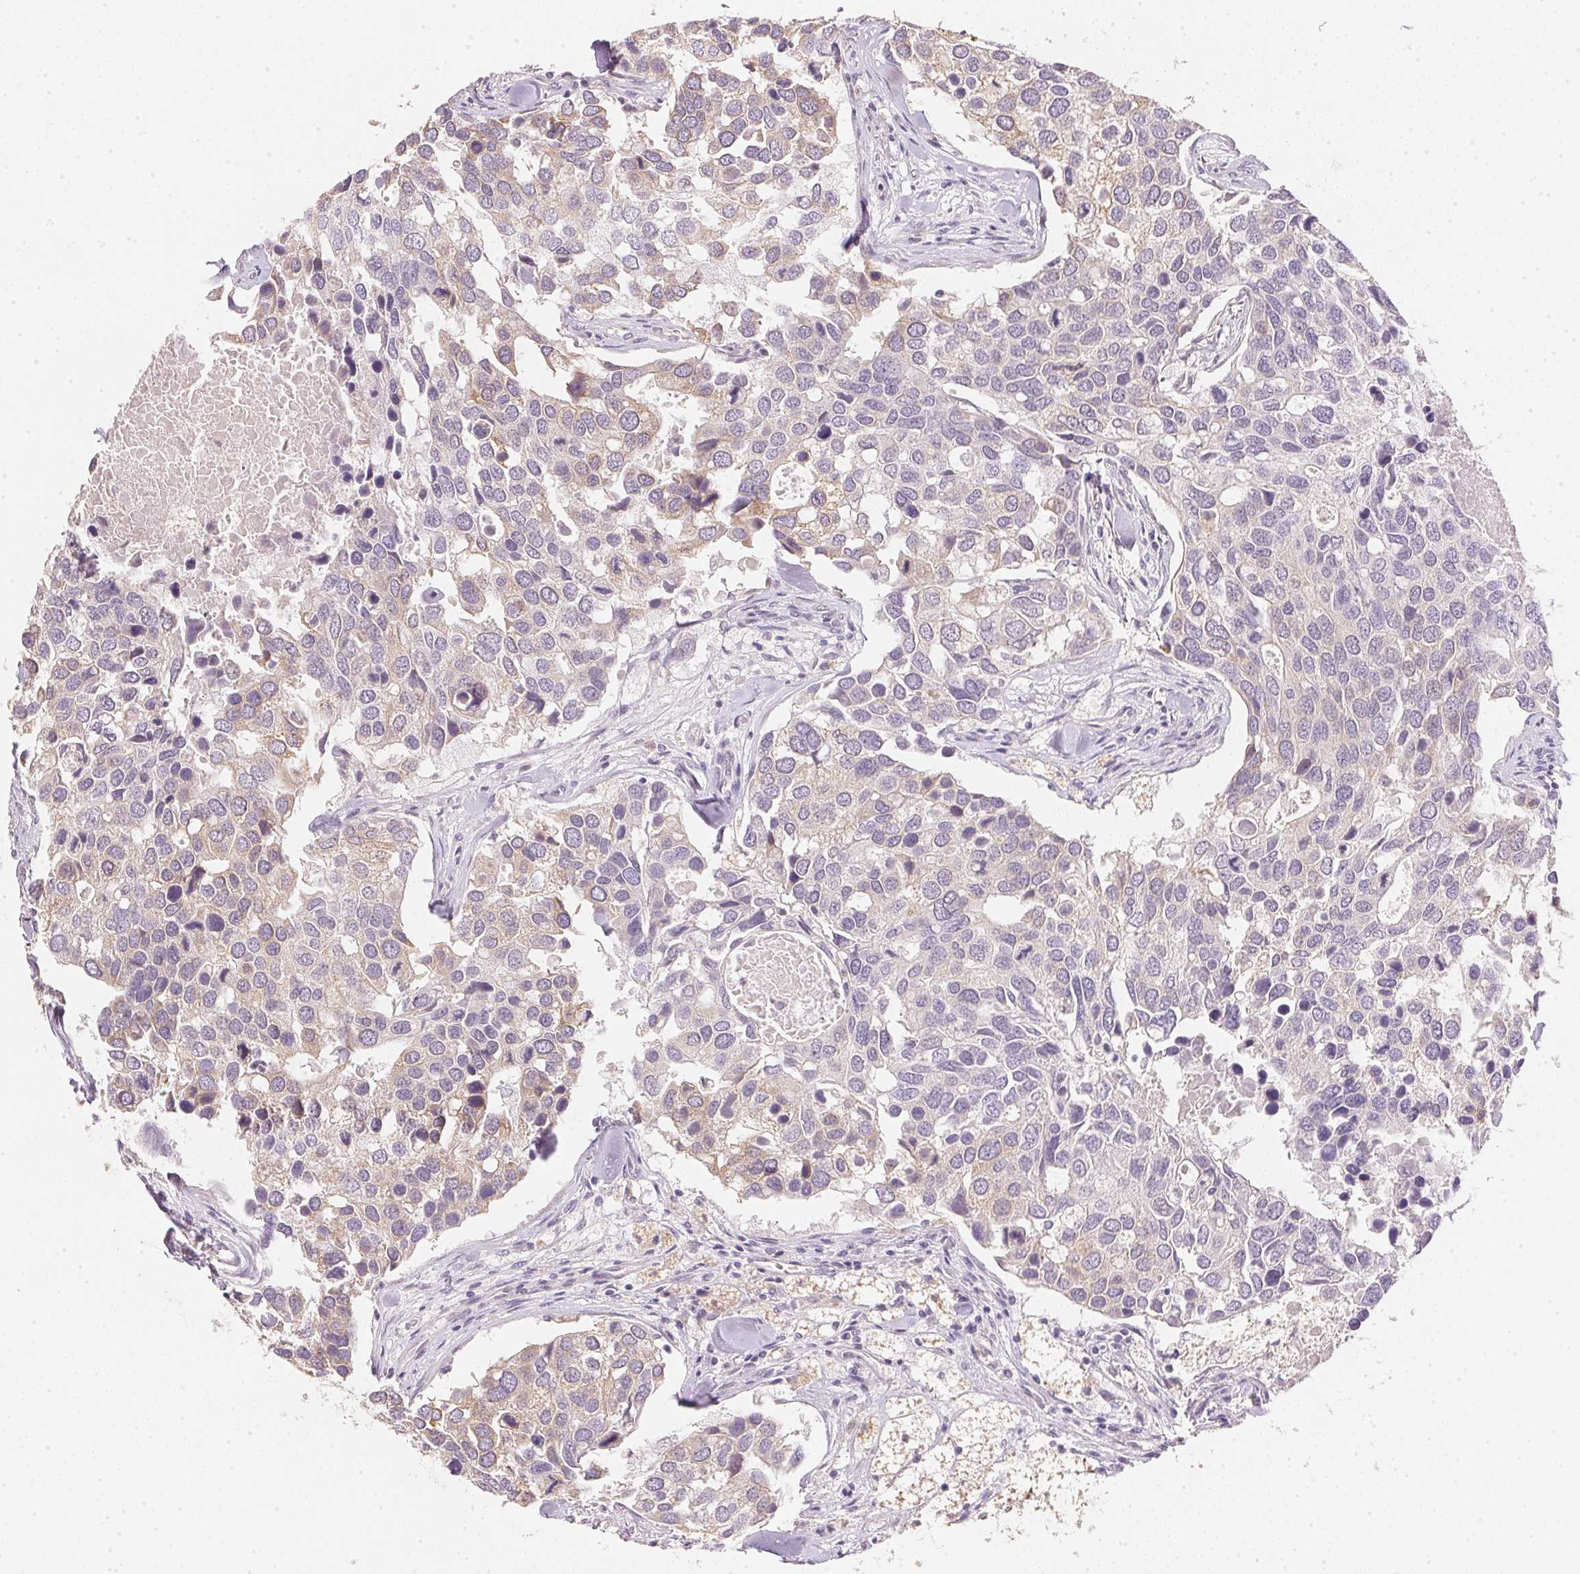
{"staining": {"intensity": "weak", "quantity": "<25%", "location": "cytoplasmic/membranous"}, "tissue": "breast cancer", "cell_type": "Tumor cells", "image_type": "cancer", "snomed": [{"axis": "morphology", "description": "Duct carcinoma"}, {"axis": "topography", "description": "Breast"}], "caption": "Tumor cells are negative for protein expression in human breast infiltrating ductal carcinoma.", "gene": "DHCR24", "patient": {"sex": "female", "age": 83}}